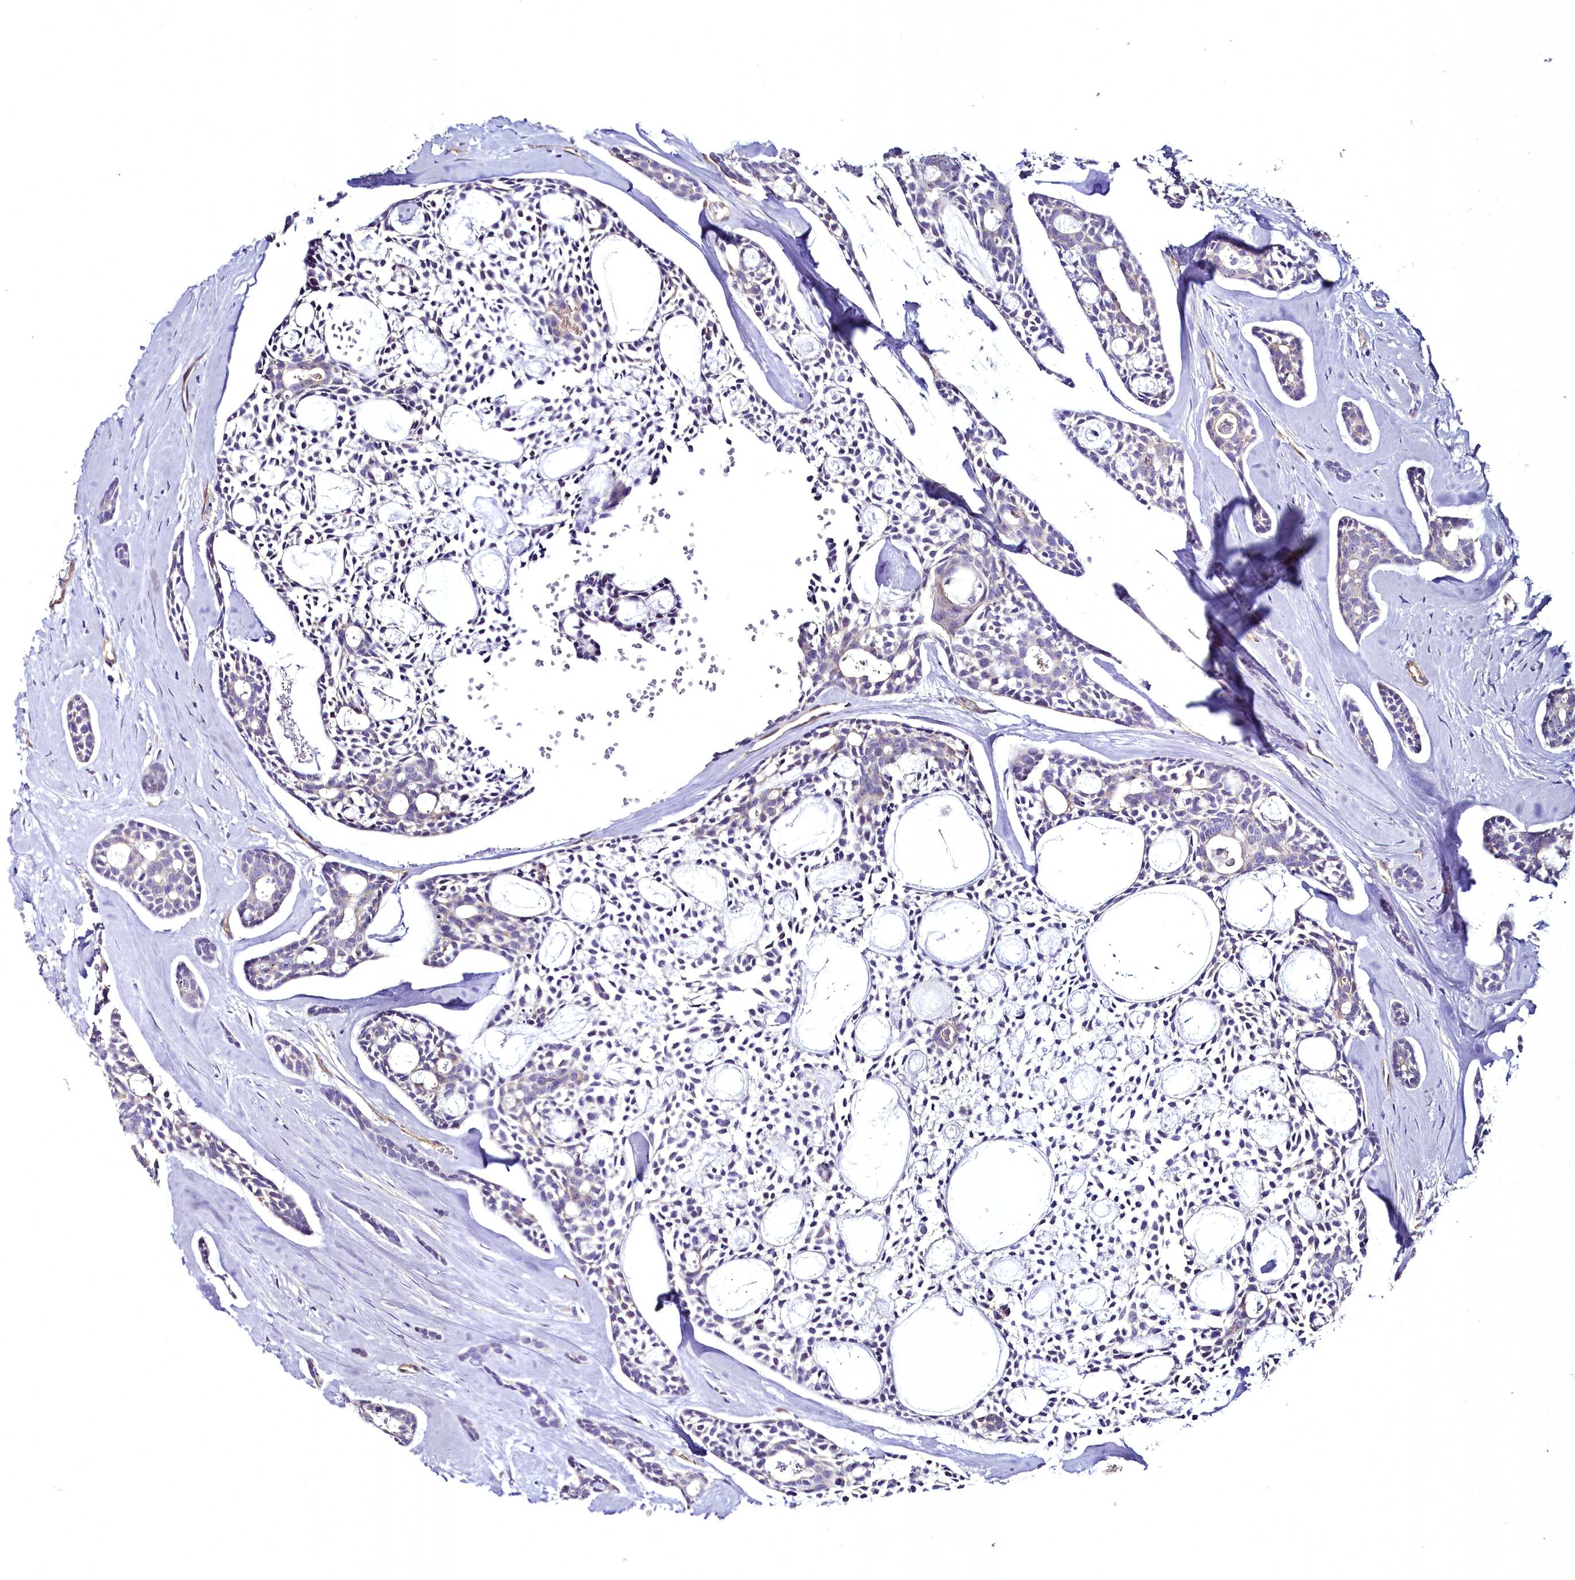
{"staining": {"intensity": "negative", "quantity": "none", "location": "none"}, "tissue": "head and neck cancer", "cell_type": "Tumor cells", "image_type": "cancer", "snomed": [{"axis": "morphology", "description": "Adenocarcinoma, NOS"}, {"axis": "topography", "description": "Subcutis"}, {"axis": "topography", "description": "Head-Neck"}], "caption": "Head and neck cancer (adenocarcinoma) stained for a protein using immunohistochemistry demonstrates no positivity tumor cells.", "gene": "STXBP1", "patient": {"sex": "female", "age": 73}}